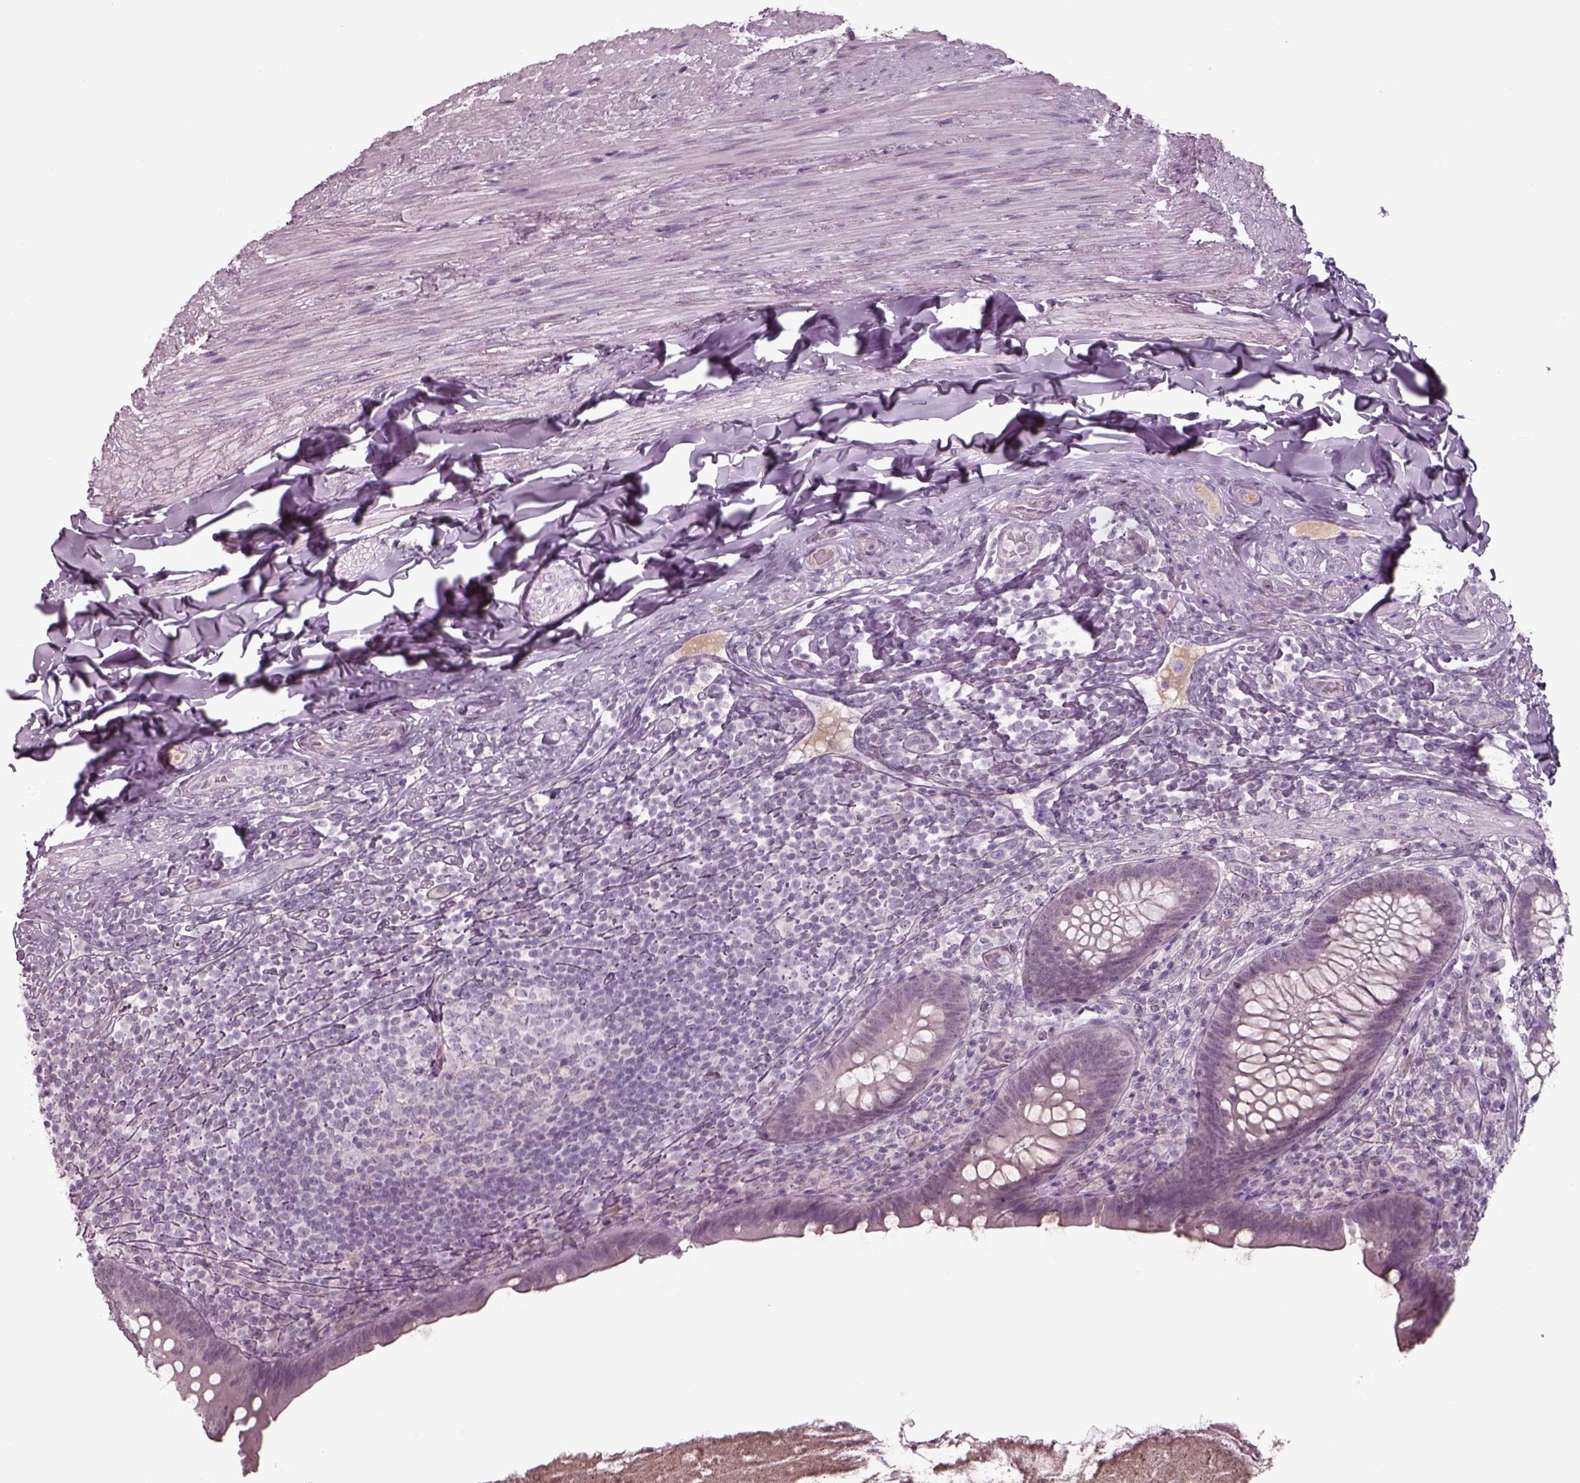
{"staining": {"intensity": "negative", "quantity": "none", "location": "none"}, "tissue": "appendix", "cell_type": "Glandular cells", "image_type": "normal", "snomed": [{"axis": "morphology", "description": "Normal tissue, NOS"}, {"axis": "topography", "description": "Appendix"}], "caption": "An image of appendix stained for a protein displays no brown staining in glandular cells. Nuclei are stained in blue.", "gene": "SEPTIN14", "patient": {"sex": "male", "age": 47}}